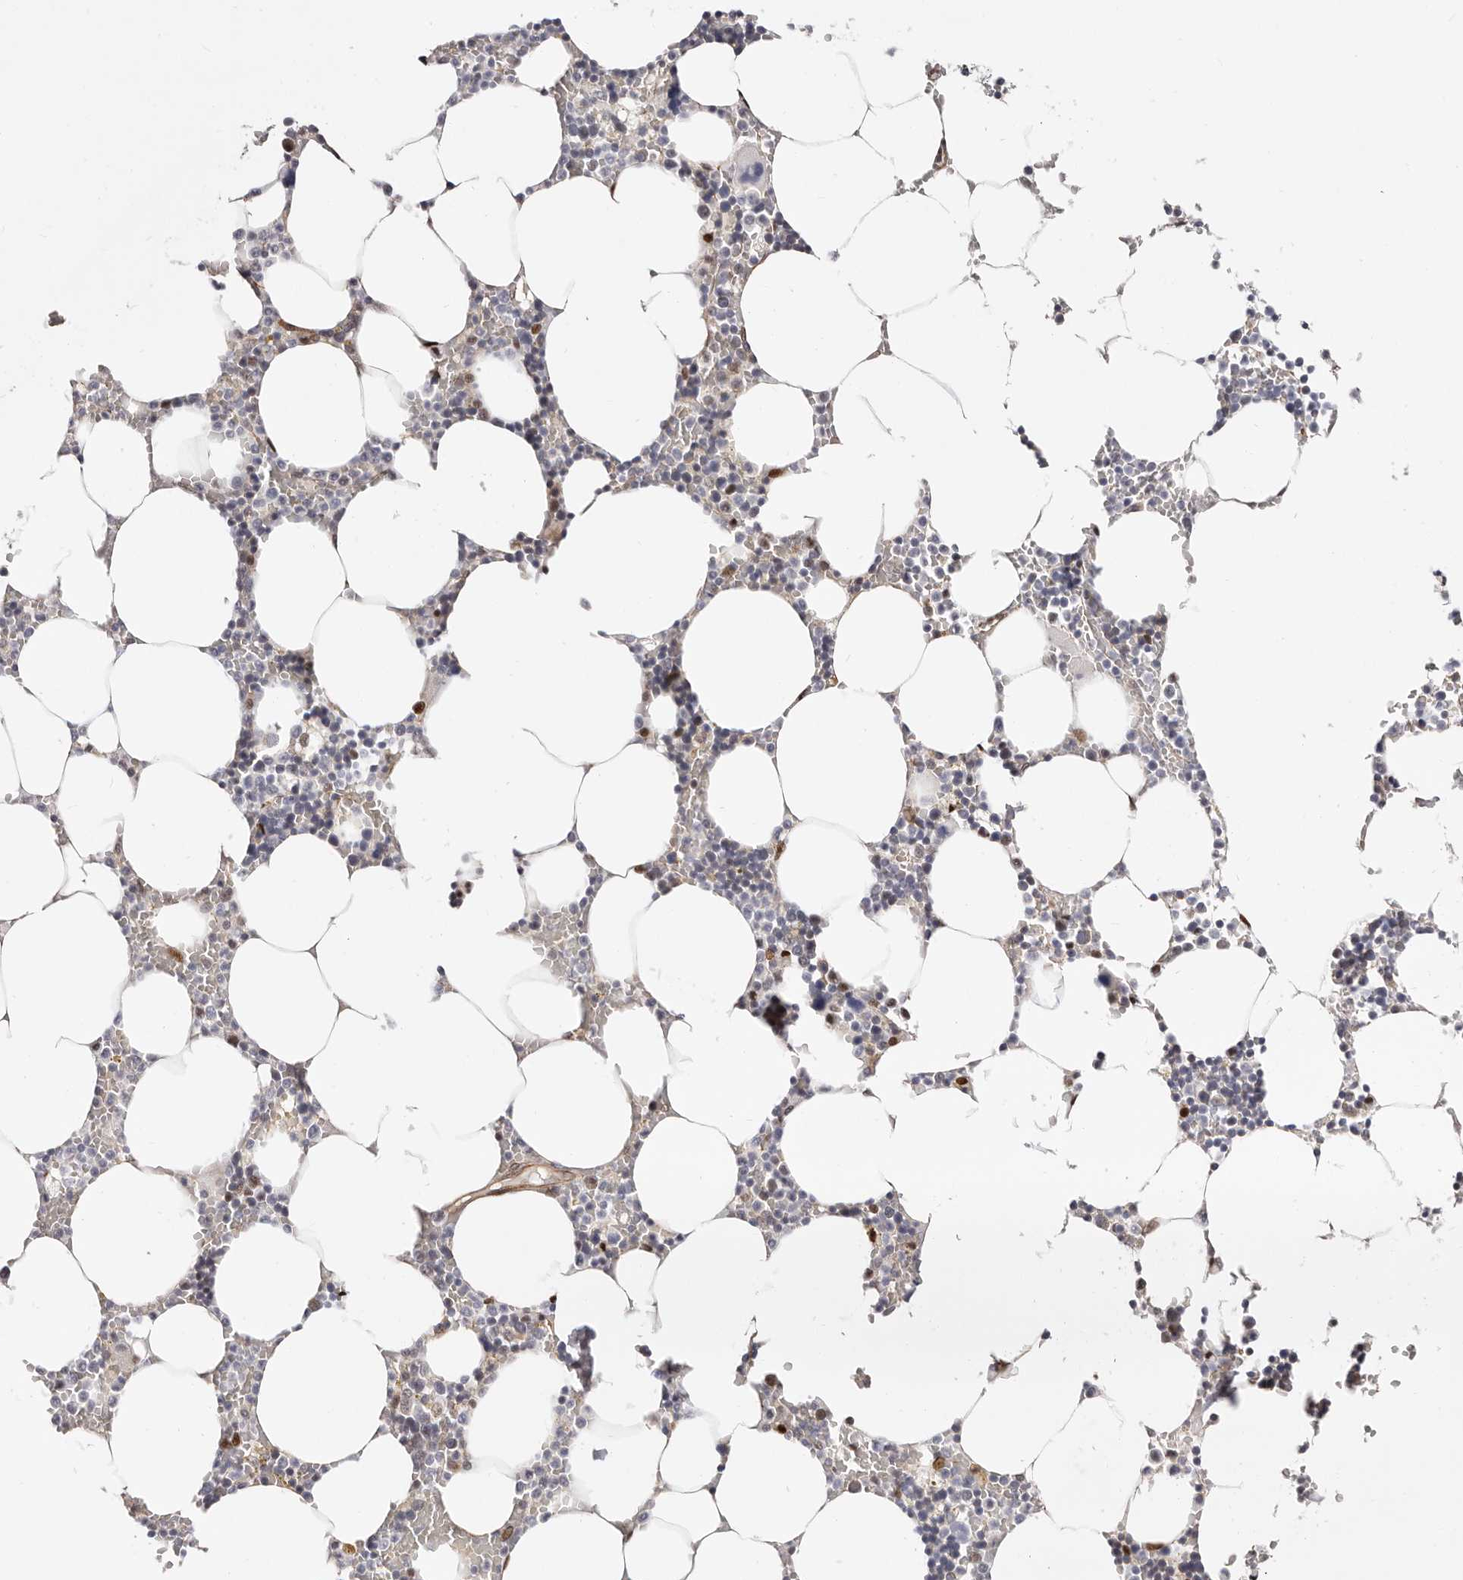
{"staining": {"intensity": "strong", "quantity": "<25%", "location": "nuclear"}, "tissue": "bone marrow", "cell_type": "Hematopoietic cells", "image_type": "normal", "snomed": [{"axis": "morphology", "description": "Normal tissue, NOS"}, {"axis": "topography", "description": "Bone marrow"}], "caption": "Protein expression analysis of normal bone marrow displays strong nuclear expression in approximately <25% of hematopoietic cells.", "gene": "EPHX3", "patient": {"sex": "male", "age": 70}}